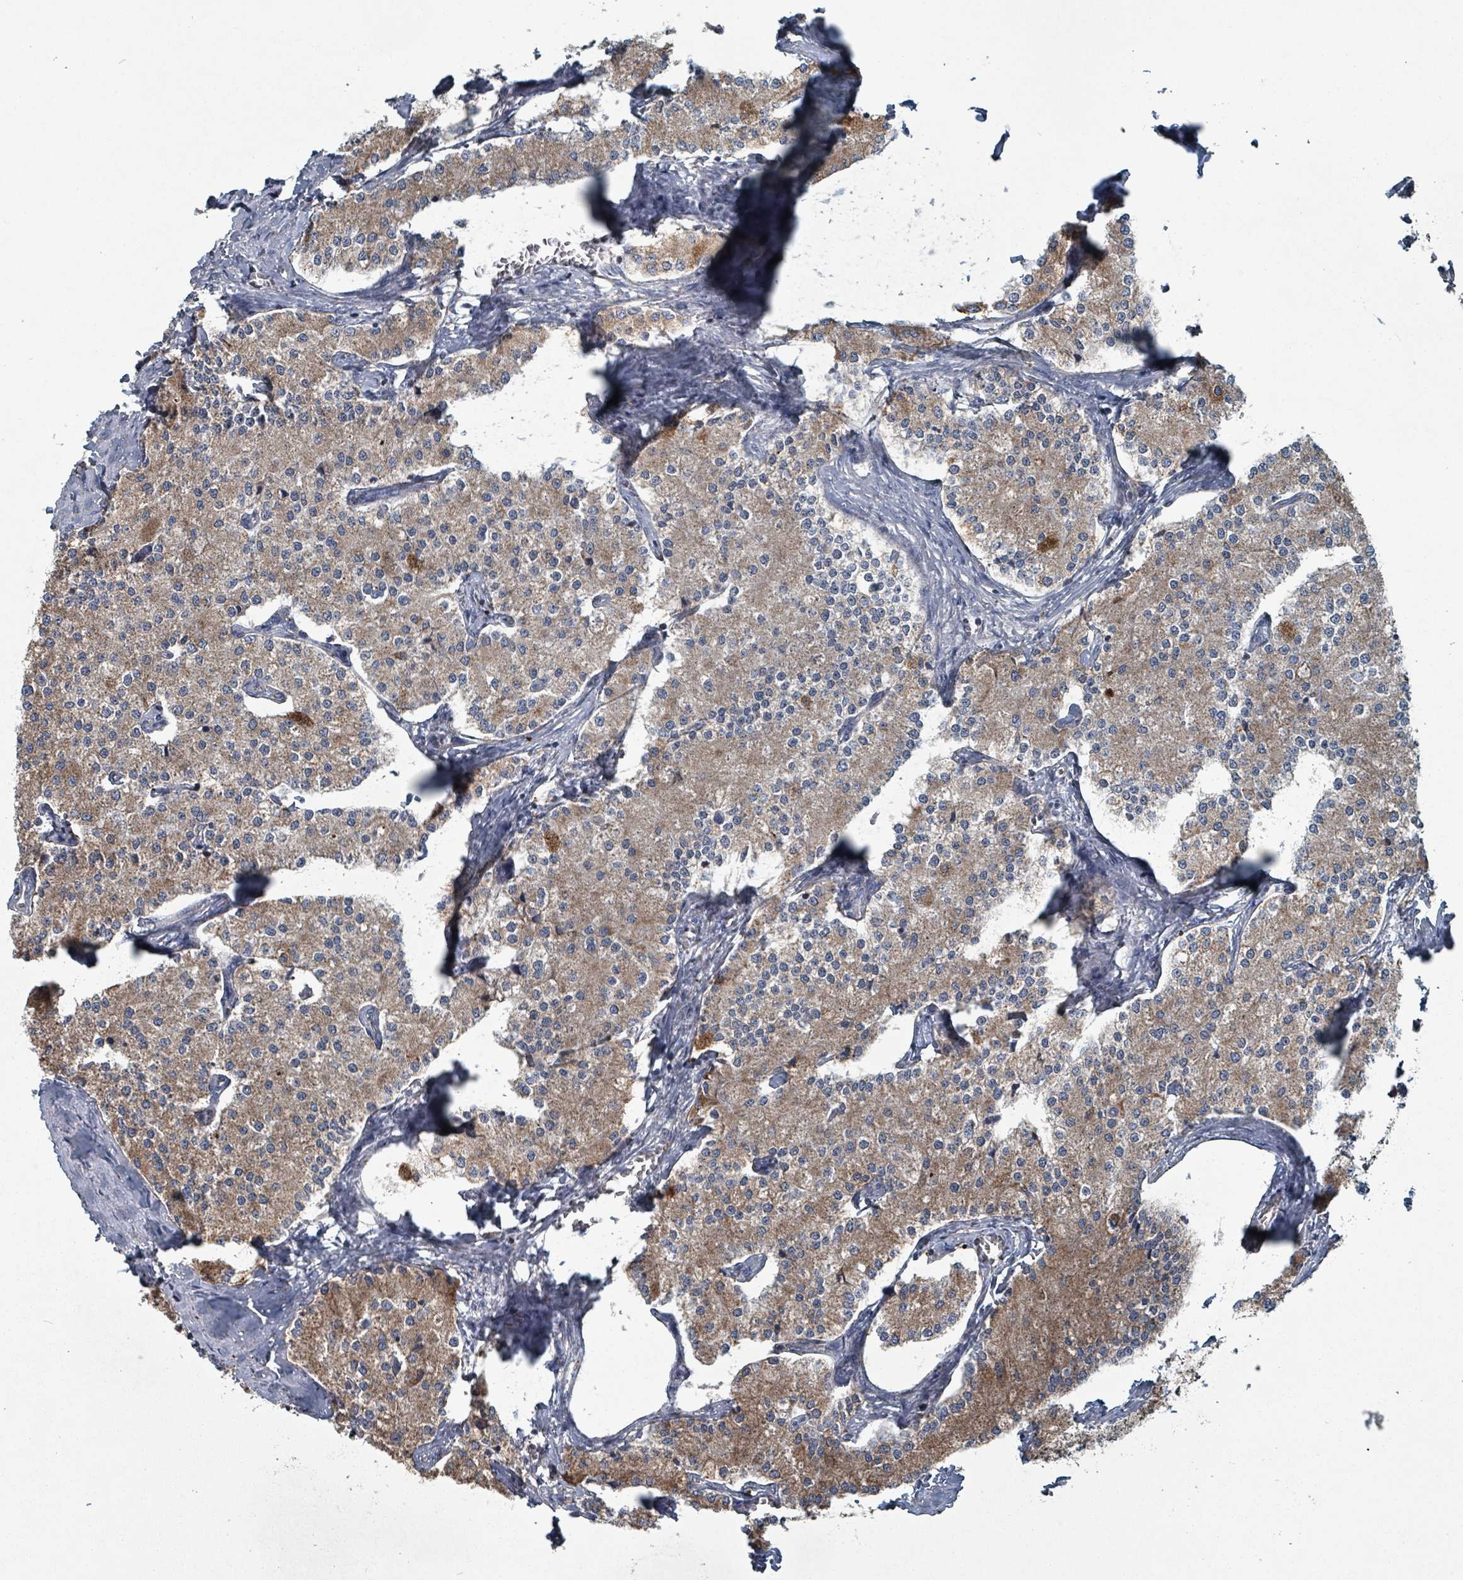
{"staining": {"intensity": "moderate", "quantity": ">75%", "location": "cytoplasmic/membranous"}, "tissue": "carcinoid", "cell_type": "Tumor cells", "image_type": "cancer", "snomed": [{"axis": "morphology", "description": "Carcinoid, malignant, NOS"}, {"axis": "topography", "description": "Colon"}], "caption": "Moderate cytoplasmic/membranous staining is present in about >75% of tumor cells in carcinoid.", "gene": "ABHD18", "patient": {"sex": "female", "age": 52}}